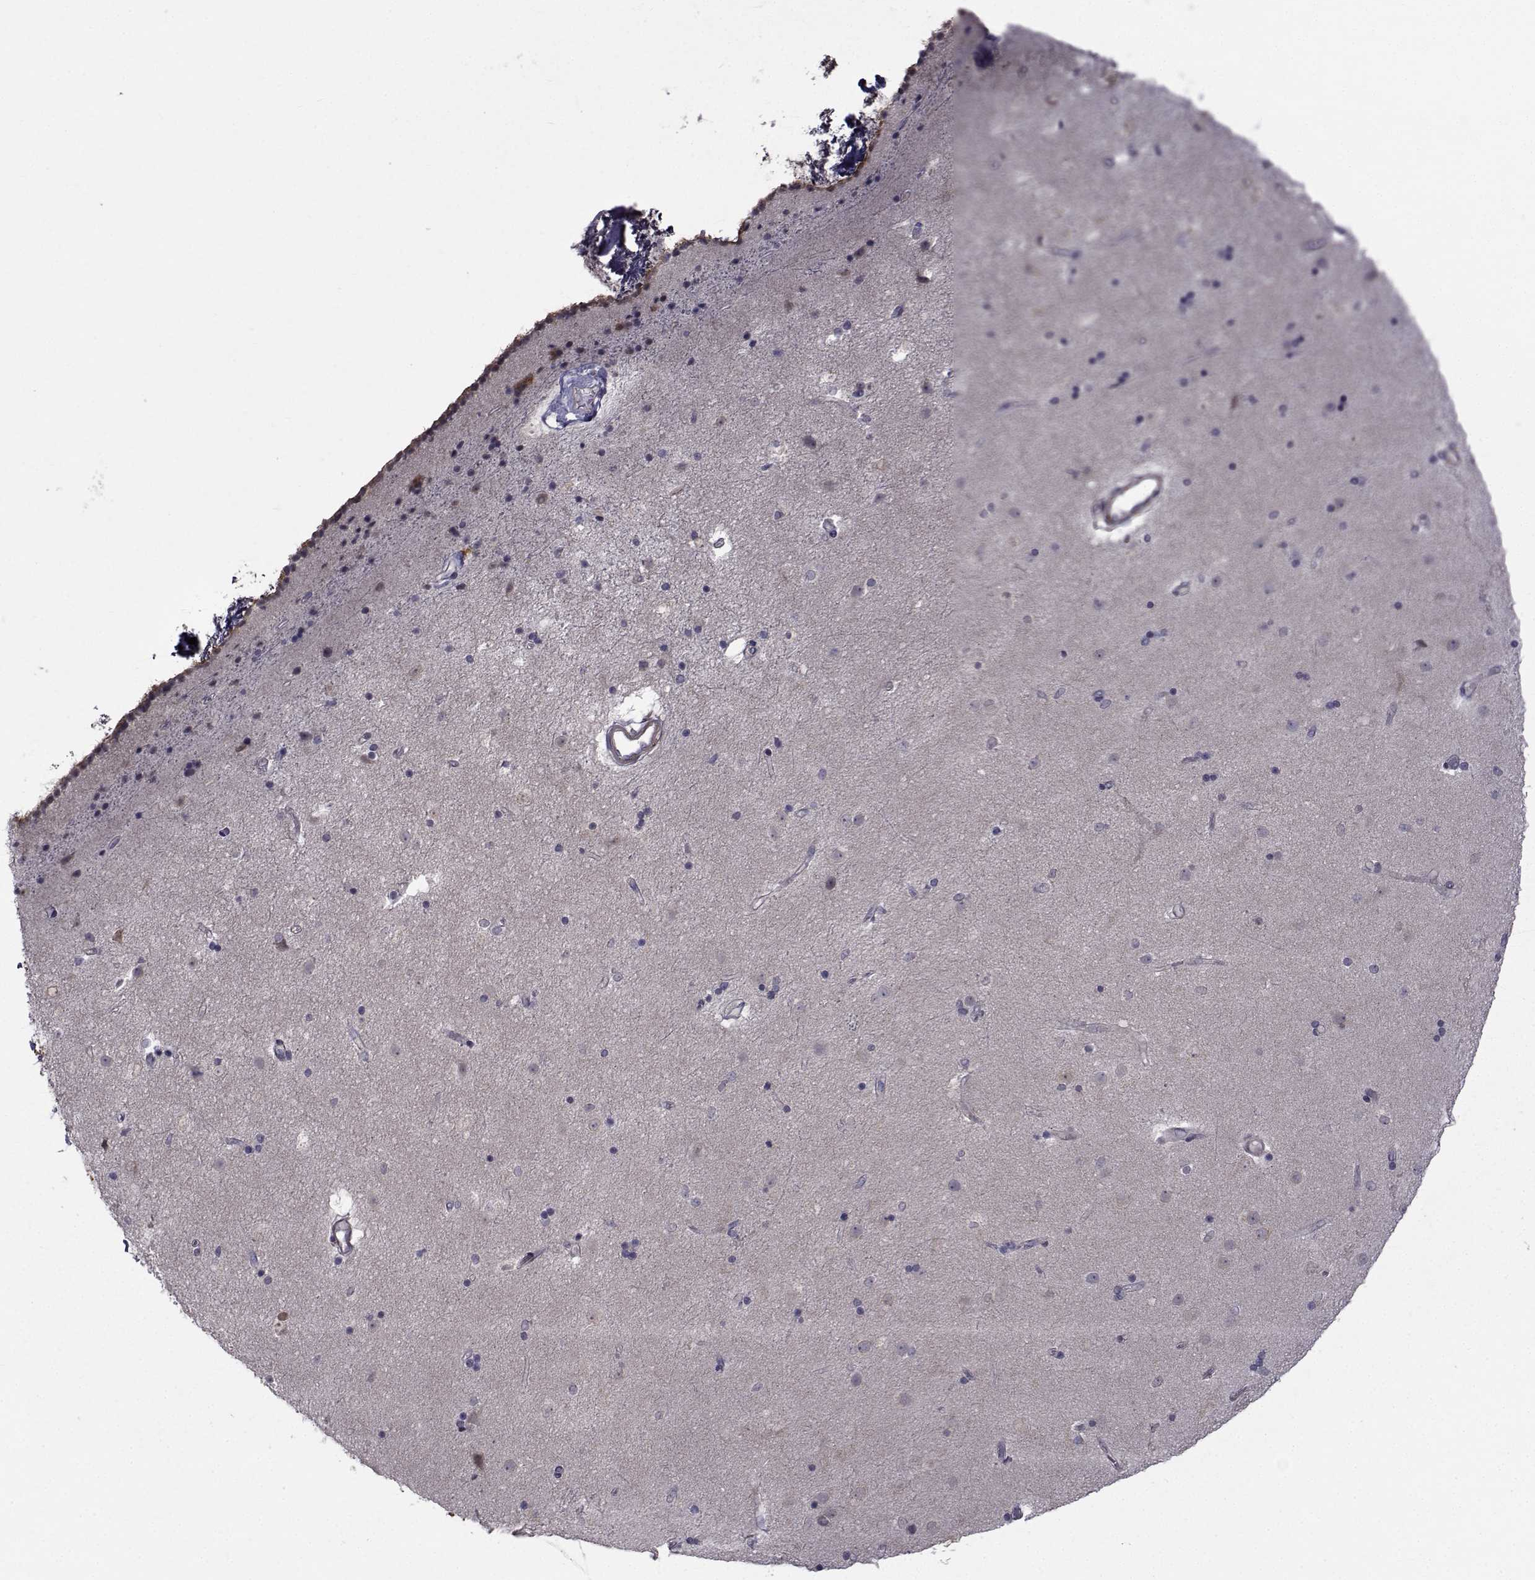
{"staining": {"intensity": "moderate", "quantity": "<25%", "location": "cytoplasmic/membranous"}, "tissue": "caudate", "cell_type": "Glial cells", "image_type": "normal", "snomed": [{"axis": "morphology", "description": "Normal tissue, NOS"}, {"axis": "topography", "description": "Lateral ventricle wall"}], "caption": "Immunohistochemical staining of normal human caudate displays low levels of moderate cytoplasmic/membranous positivity in about <25% of glial cells. (DAB (3,3'-diaminobenzidine) = brown stain, brightfield microscopy at high magnification).", "gene": "CFAP74", "patient": {"sex": "female", "age": 71}}